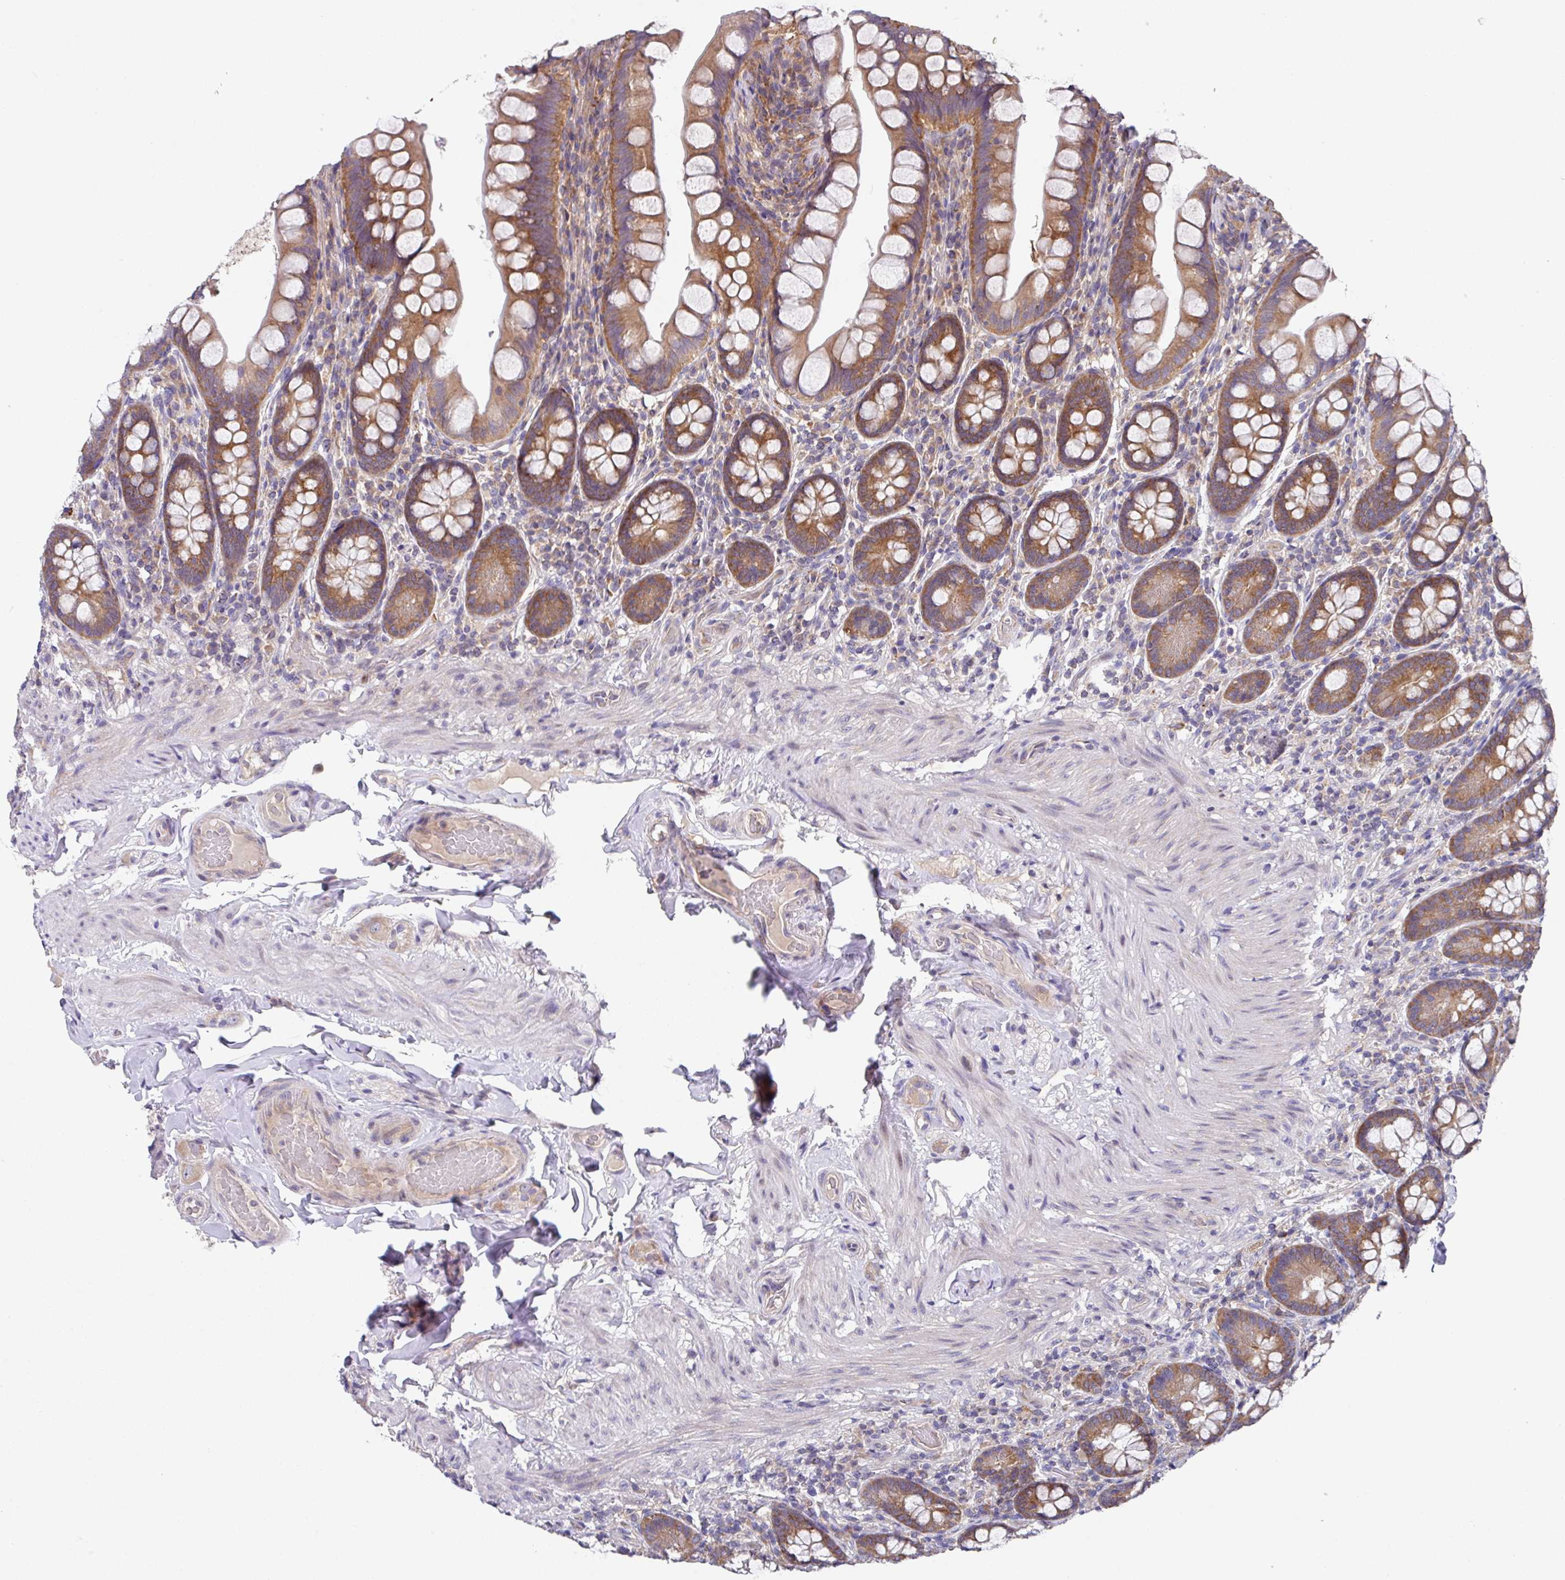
{"staining": {"intensity": "strong", "quantity": ">75%", "location": "cytoplasmic/membranous"}, "tissue": "small intestine", "cell_type": "Glandular cells", "image_type": "normal", "snomed": [{"axis": "morphology", "description": "Normal tissue, NOS"}, {"axis": "topography", "description": "Small intestine"}], "caption": "A brown stain highlights strong cytoplasmic/membranous staining of a protein in glandular cells of unremarkable small intestine. (DAB (3,3'-diaminobenzidine) = brown stain, brightfield microscopy at high magnification).", "gene": "EIF4B", "patient": {"sex": "male", "age": 70}}